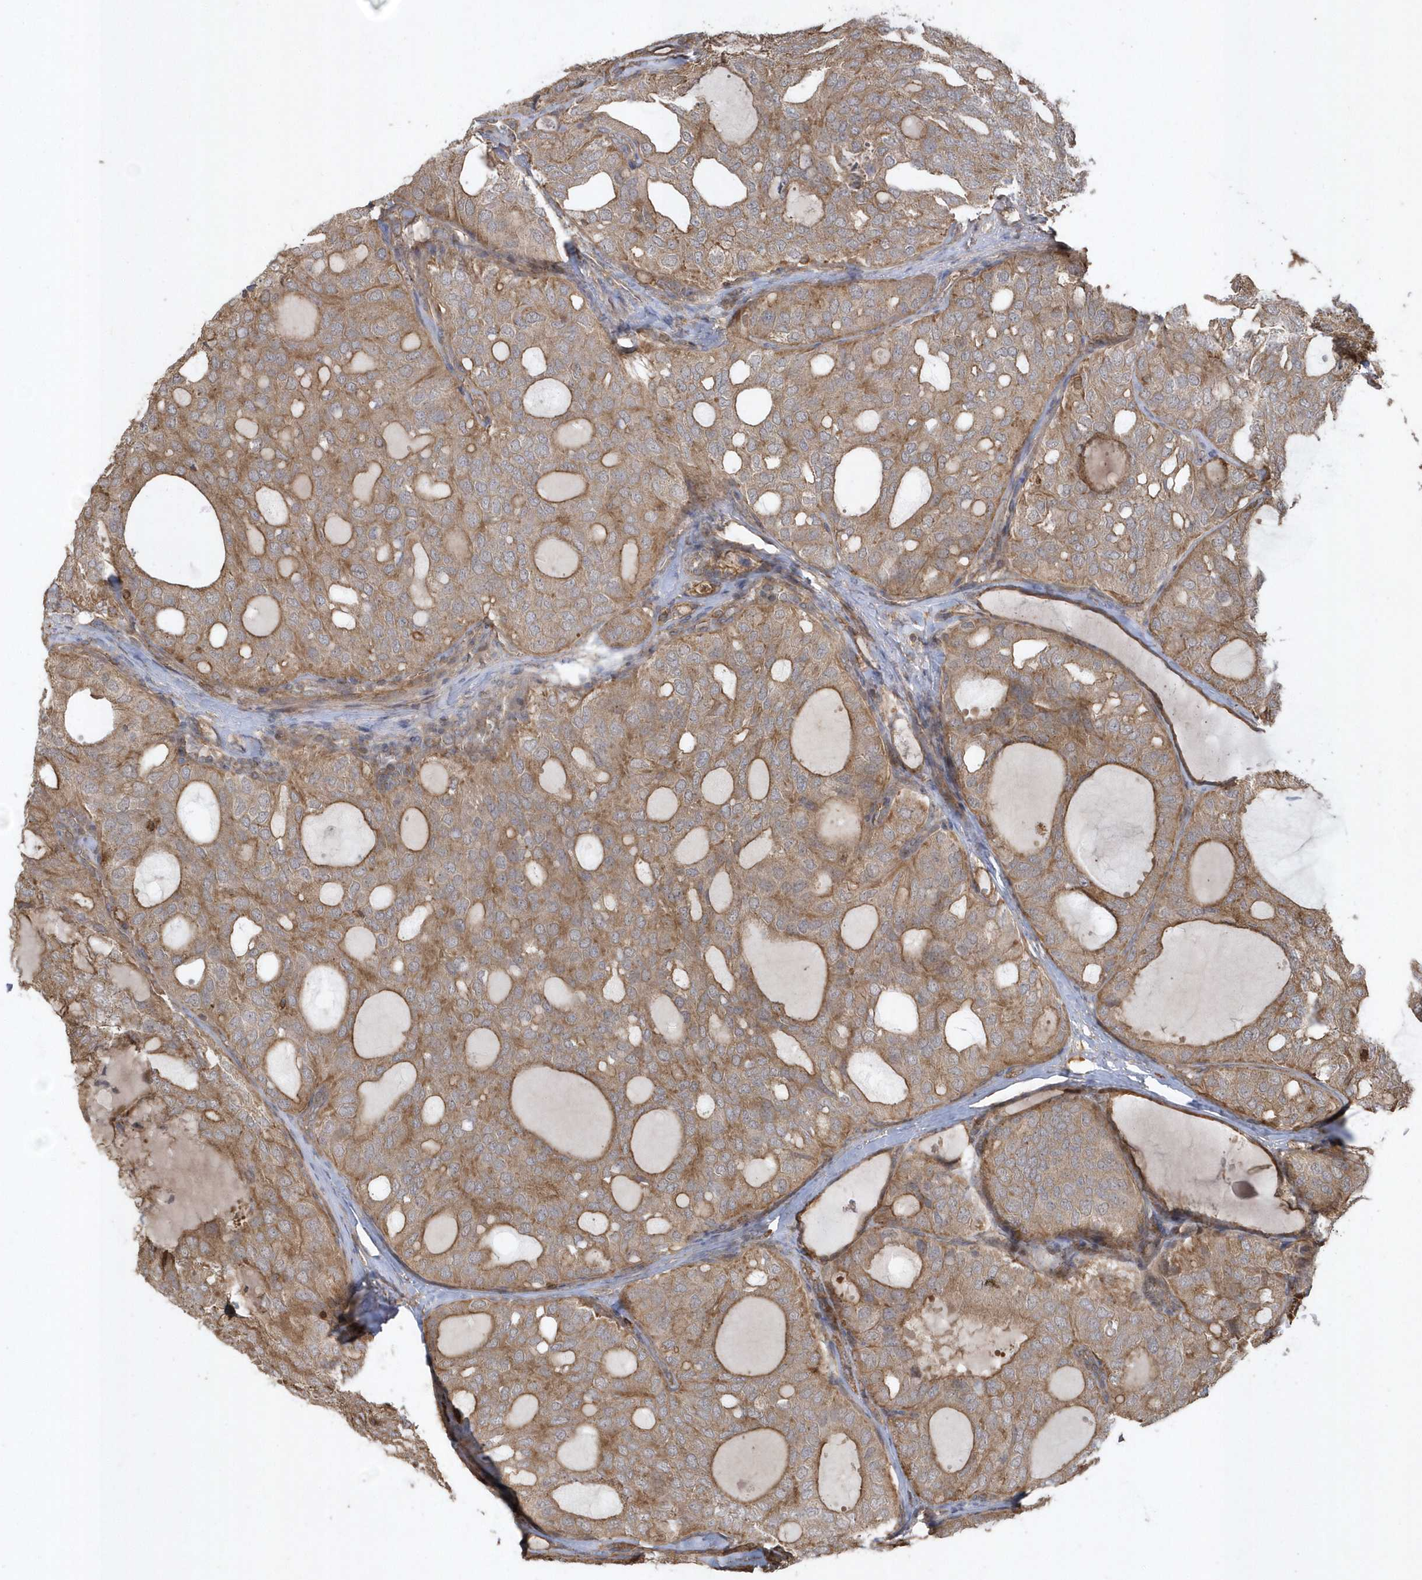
{"staining": {"intensity": "moderate", "quantity": ">75%", "location": "cytoplasmic/membranous"}, "tissue": "thyroid cancer", "cell_type": "Tumor cells", "image_type": "cancer", "snomed": [{"axis": "morphology", "description": "Follicular adenoma carcinoma, NOS"}, {"axis": "topography", "description": "Thyroid gland"}], "caption": "A brown stain highlights moderate cytoplasmic/membranous expression of a protein in thyroid cancer (follicular adenoma carcinoma) tumor cells. The staining was performed using DAB (3,3'-diaminobenzidine), with brown indicating positive protein expression. Nuclei are stained blue with hematoxylin.", "gene": "SENP8", "patient": {"sex": "male", "age": 75}}